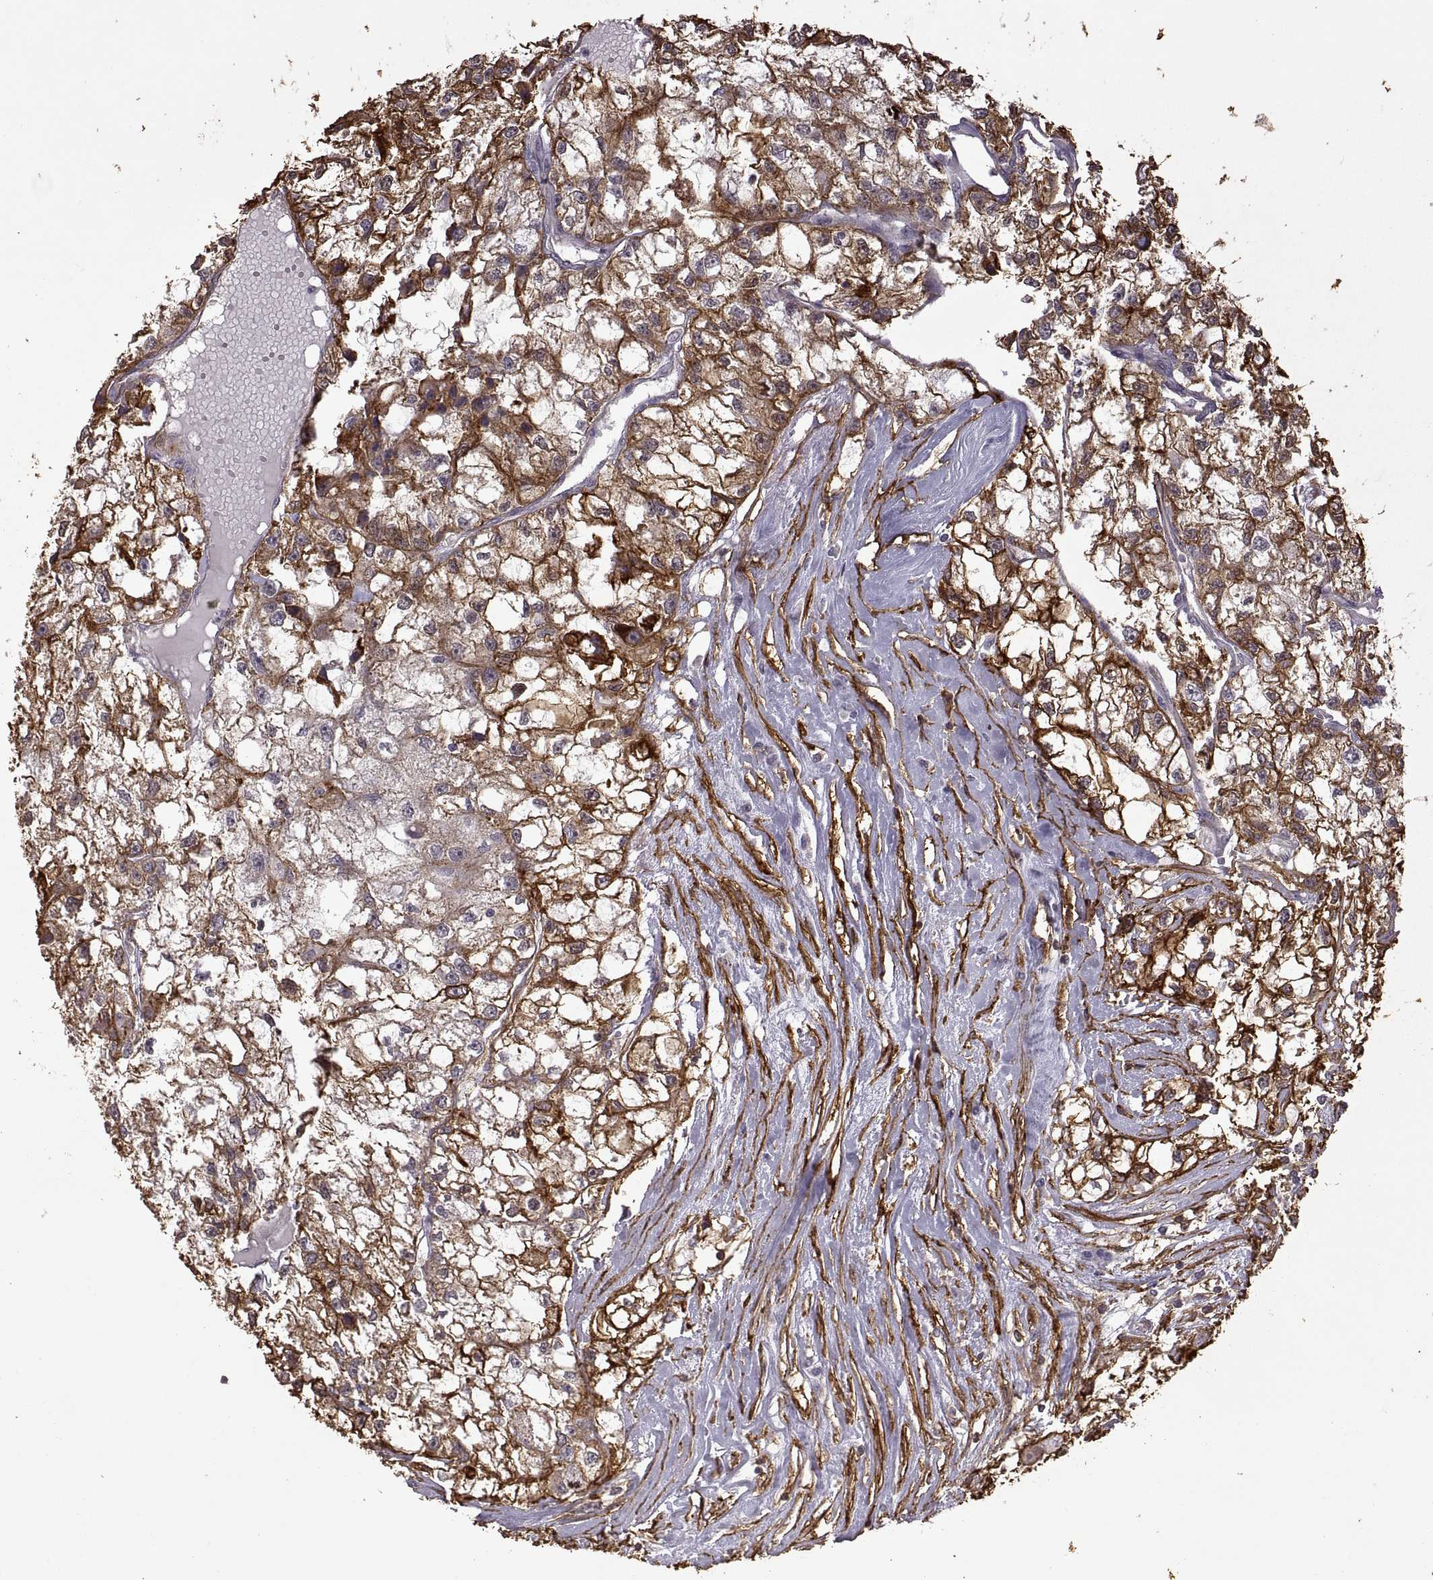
{"staining": {"intensity": "moderate", "quantity": ">75%", "location": "cytoplasmic/membranous"}, "tissue": "renal cancer", "cell_type": "Tumor cells", "image_type": "cancer", "snomed": [{"axis": "morphology", "description": "Adenocarcinoma, NOS"}, {"axis": "topography", "description": "Kidney"}], "caption": "This image demonstrates immunohistochemistry staining of renal cancer (adenocarcinoma), with medium moderate cytoplasmic/membranous expression in about >75% of tumor cells.", "gene": "S100A10", "patient": {"sex": "male", "age": 56}}